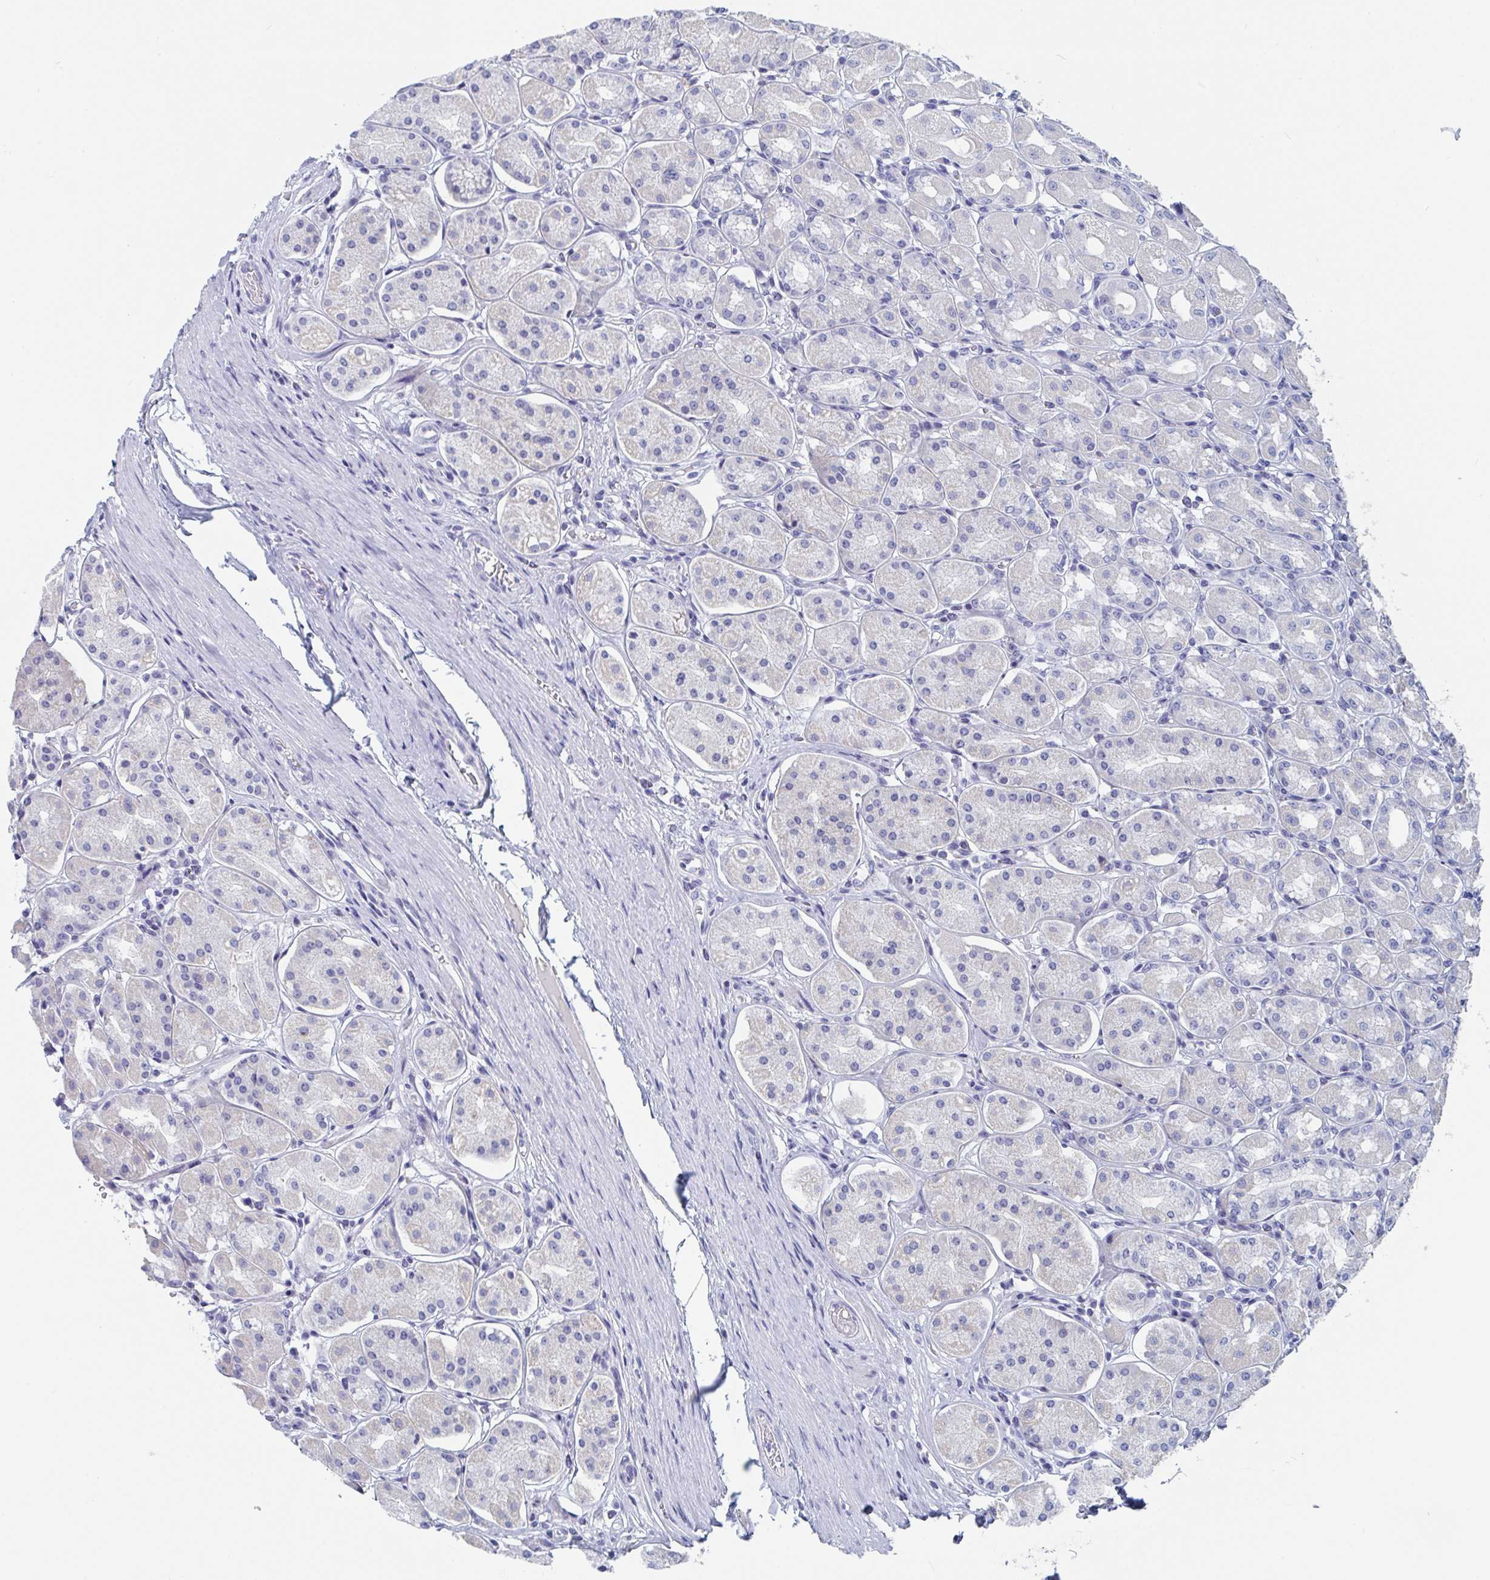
{"staining": {"intensity": "negative", "quantity": "none", "location": "none"}, "tissue": "stomach", "cell_type": "Glandular cells", "image_type": "normal", "snomed": [{"axis": "morphology", "description": "Normal tissue, NOS"}, {"axis": "topography", "description": "Stomach"}, {"axis": "topography", "description": "Stomach, lower"}], "caption": "Immunohistochemistry of normal stomach reveals no positivity in glandular cells.", "gene": "DPEP3", "patient": {"sex": "female", "age": 56}}